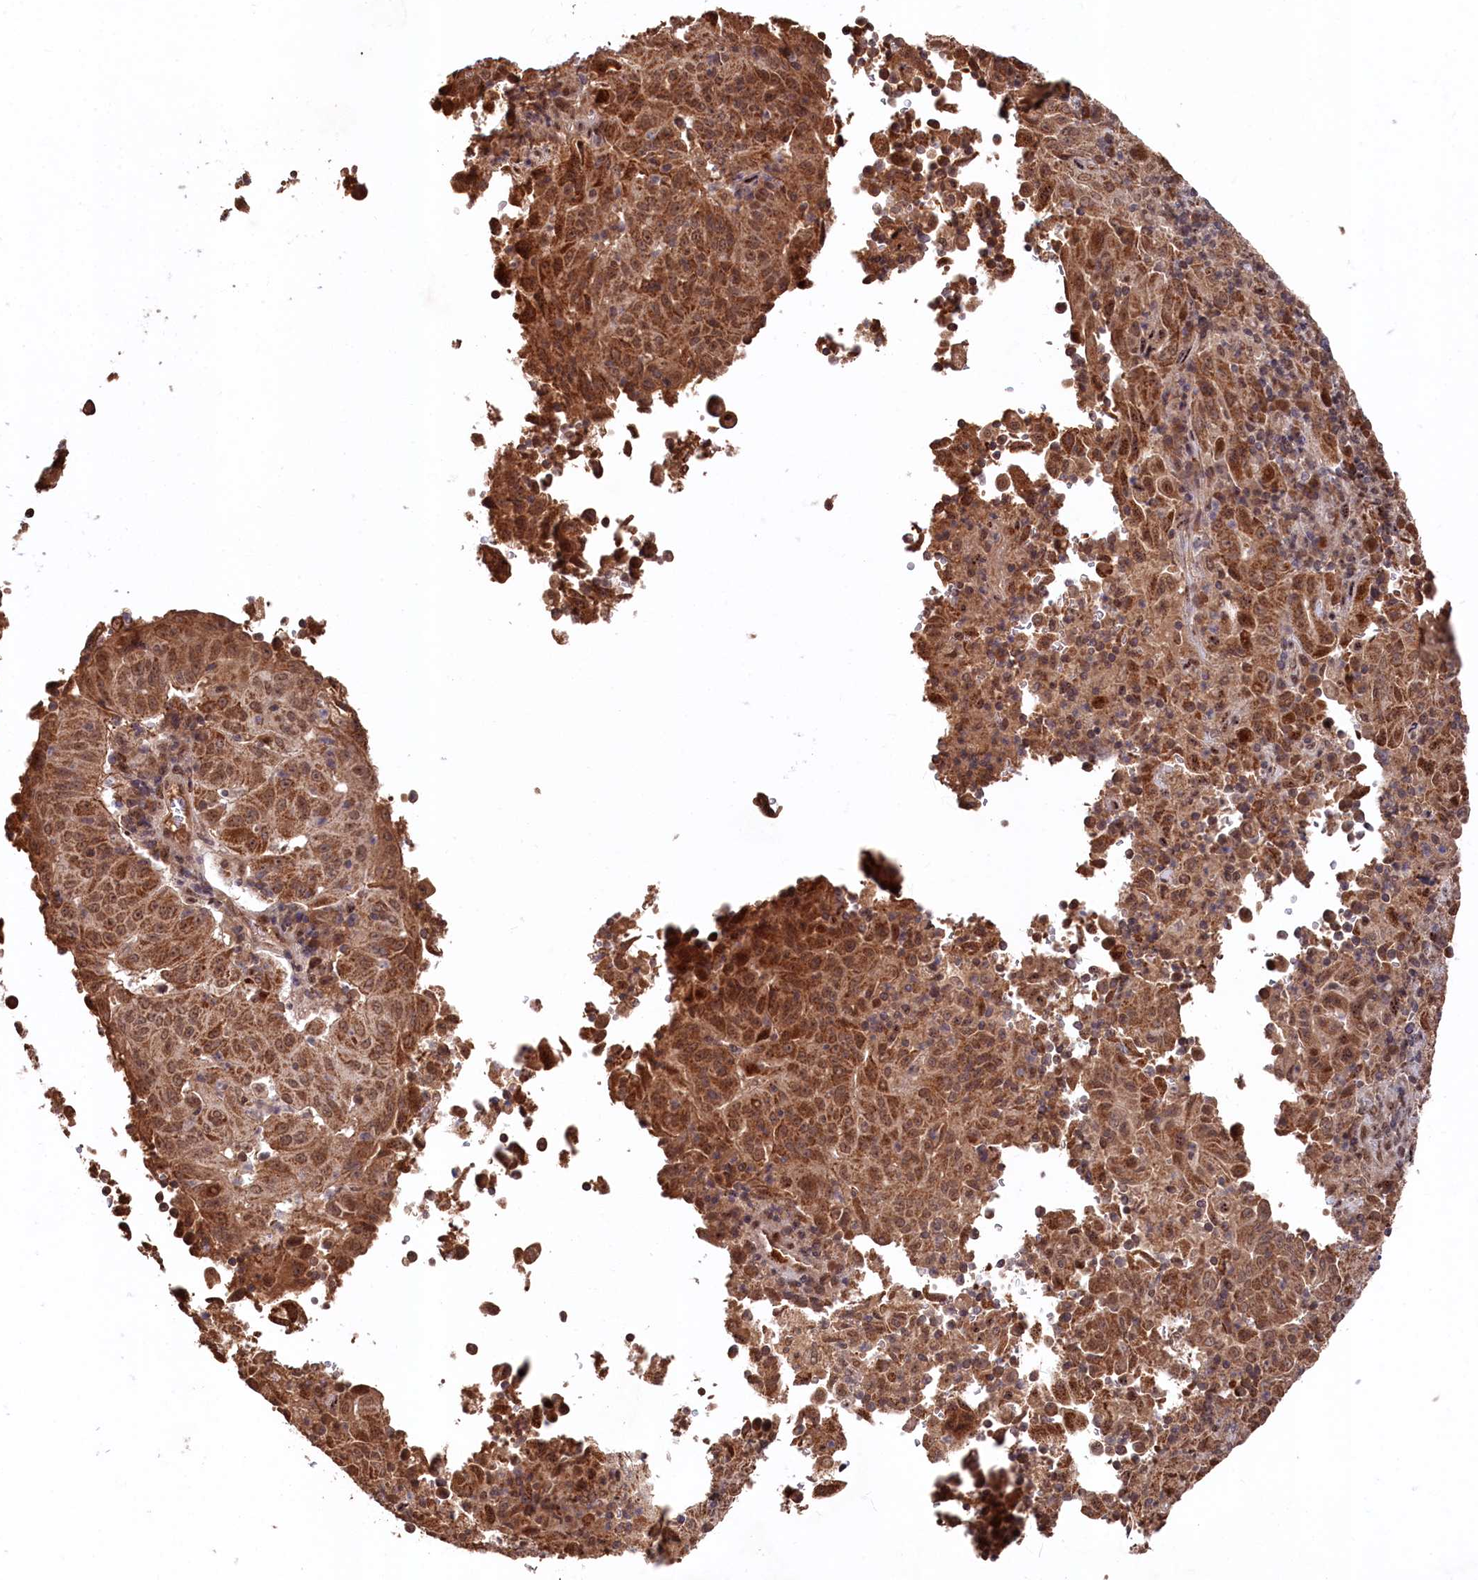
{"staining": {"intensity": "moderate", "quantity": ">75%", "location": "cytoplasmic/membranous,nuclear"}, "tissue": "pancreatic cancer", "cell_type": "Tumor cells", "image_type": "cancer", "snomed": [{"axis": "morphology", "description": "Adenocarcinoma, NOS"}, {"axis": "topography", "description": "Pancreas"}], "caption": "Protein positivity by IHC shows moderate cytoplasmic/membranous and nuclear expression in approximately >75% of tumor cells in pancreatic cancer.", "gene": "CLPX", "patient": {"sex": "male", "age": 51}}